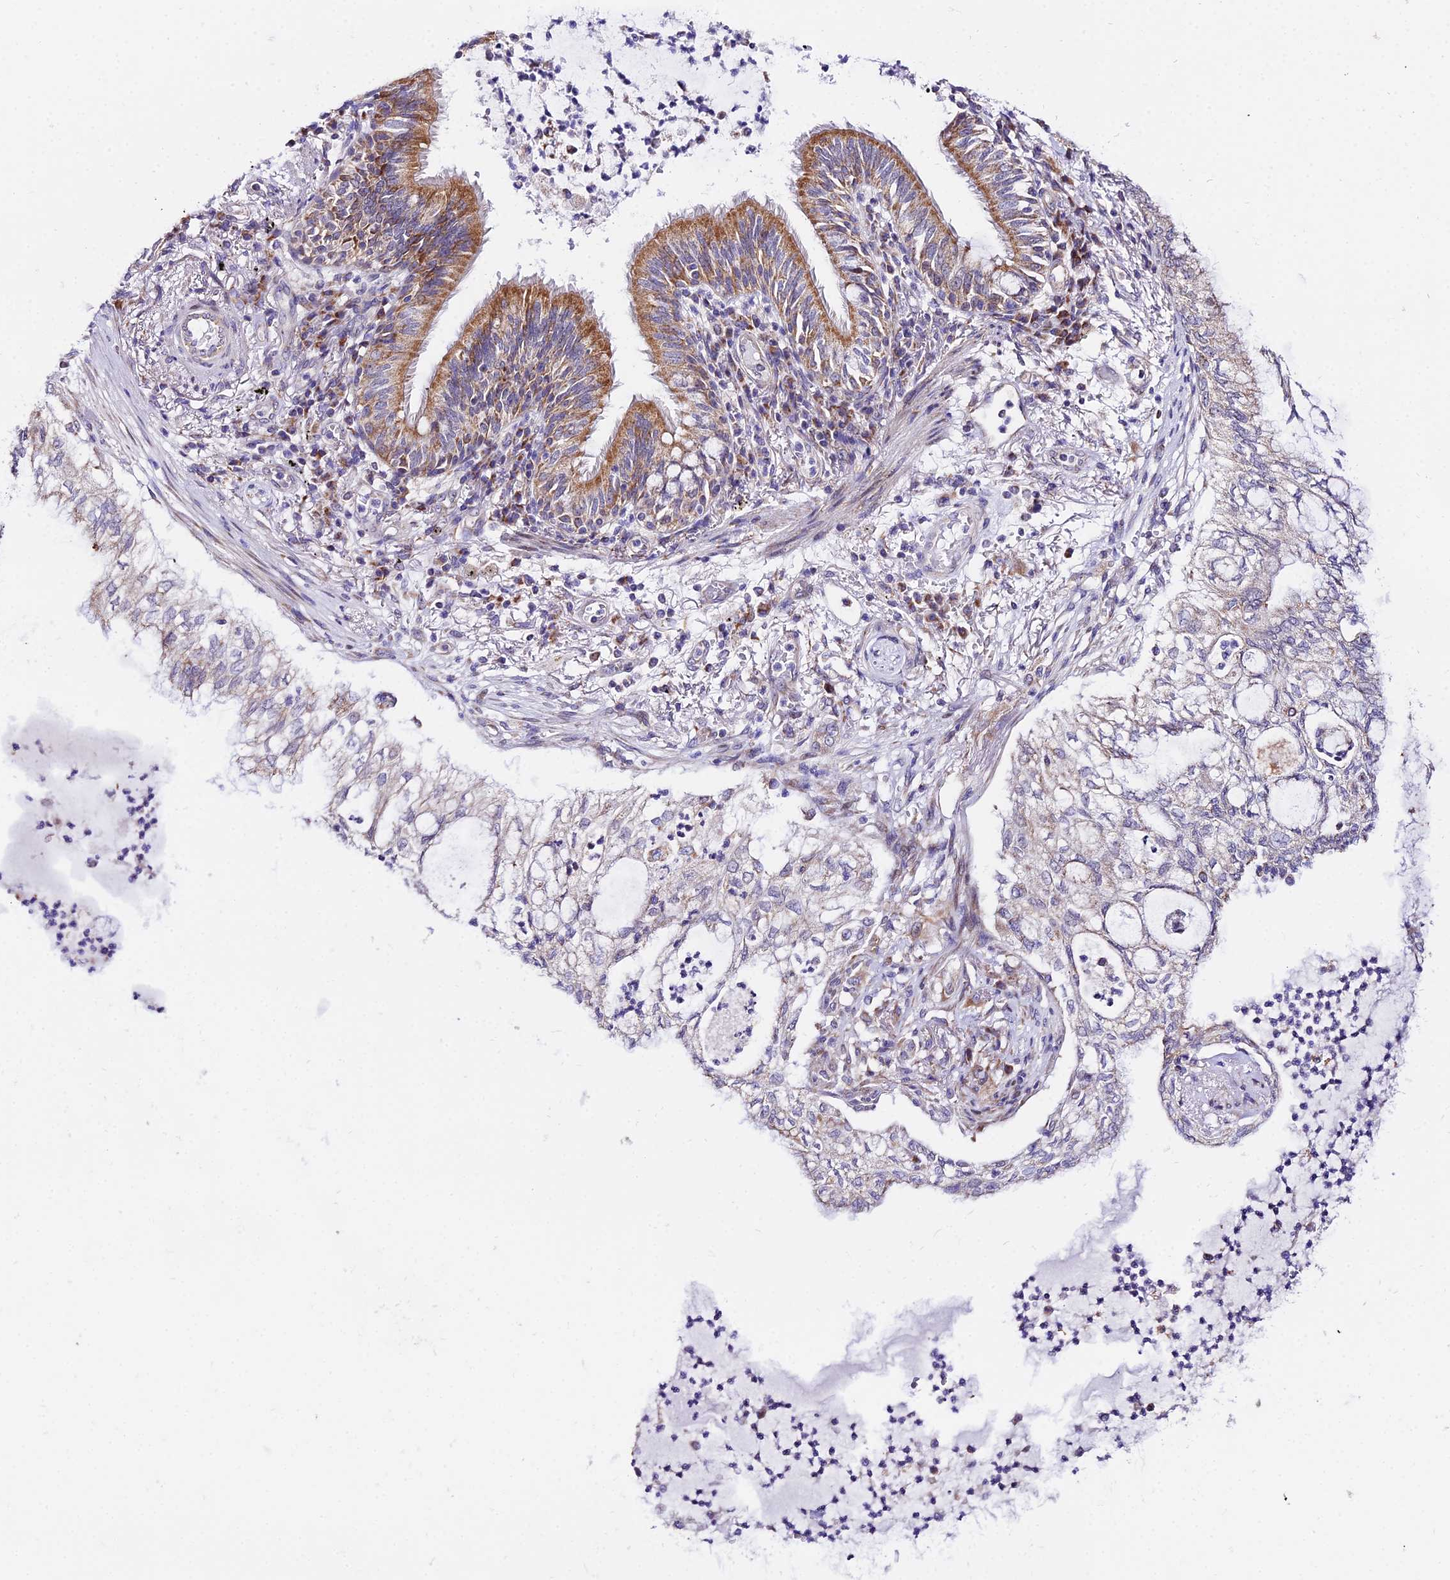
{"staining": {"intensity": "weak", "quantity": "25%-75%", "location": "cytoplasmic/membranous"}, "tissue": "lung cancer", "cell_type": "Tumor cells", "image_type": "cancer", "snomed": [{"axis": "morphology", "description": "Adenocarcinoma, NOS"}, {"axis": "topography", "description": "Lung"}], "caption": "Immunohistochemistry (DAB (3,3'-diaminobenzidine)) staining of human lung adenocarcinoma exhibits weak cytoplasmic/membranous protein expression in about 25%-75% of tumor cells.", "gene": "ATP5PB", "patient": {"sex": "female", "age": 70}}